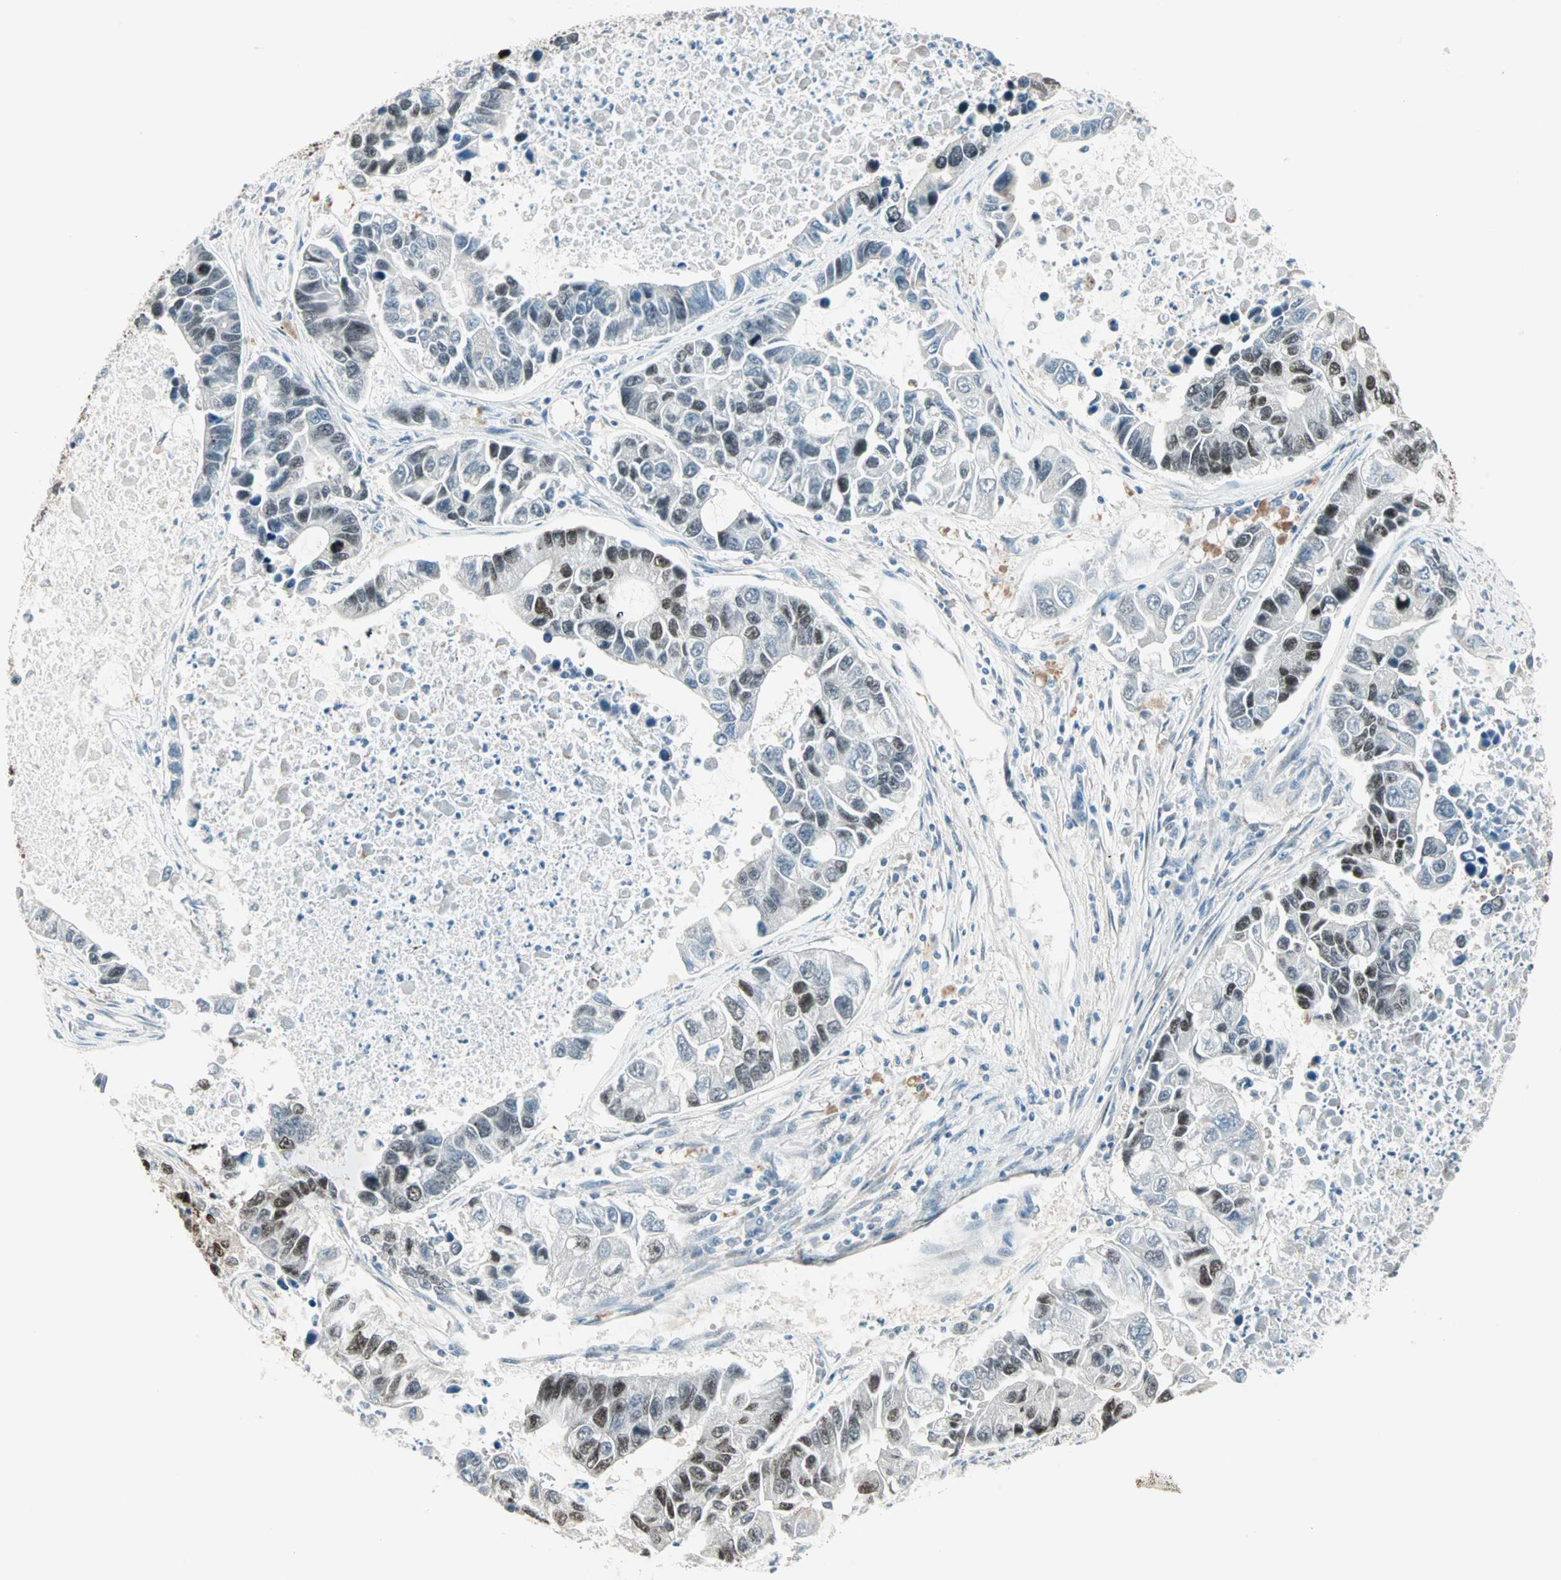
{"staining": {"intensity": "strong", "quantity": "25%-75%", "location": "nuclear"}, "tissue": "lung cancer", "cell_type": "Tumor cells", "image_type": "cancer", "snomed": [{"axis": "morphology", "description": "Adenocarcinoma, NOS"}, {"axis": "topography", "description": "Lung"}], "caption": "Protein expression analysis of human lung cancer (adenocarcinoma) reveals strong nuclear staining in about 25%-75% of tumor cells. (Brightfield microscopy of DAB IHC at high magnification).", "gene": "MDC1", "patient": {"sex": "female", "age": 51}}